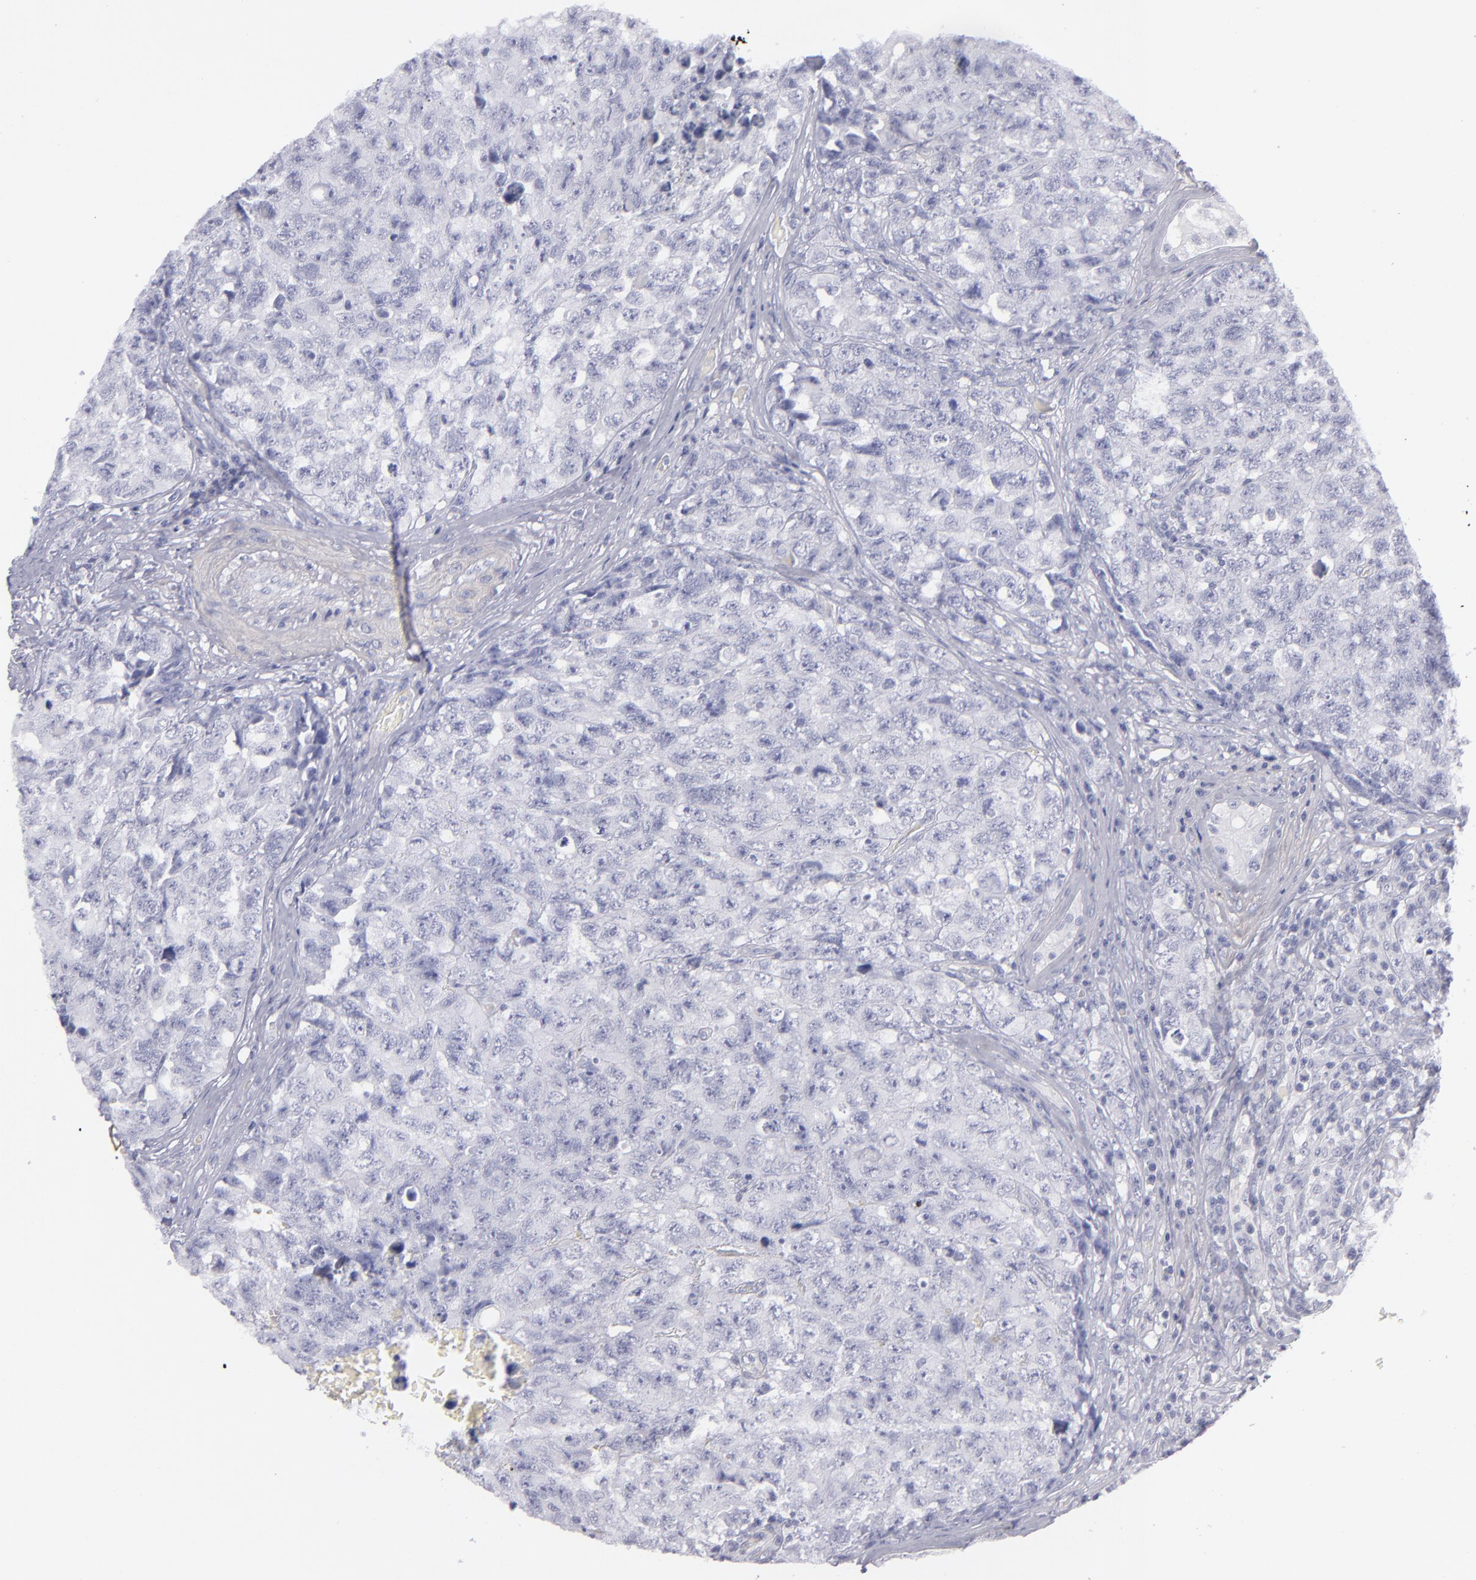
{"staining": {"intensity": "negative", "quantity": "none", "location": "none"}, "tissue": "testis cancer", "cell_type": "Tumor cells", "image_type": "cancer", "snomed": [{"axis": "morphology", "description": "Carcinoma, Embryonal, NOS"}, {"axis": "topography", "description": "Testis"}], "caption": "Tumor cells show no significant protein positivity in testis cancer (embryonal carcinoma). (DAB (3,3'-diaminobenzidine) immunohistochemistry (IHC) visualized using brightfield microscopy, high magnification).", "gene": "MYH11", "patient": {"sex": "male", "age": 31}}